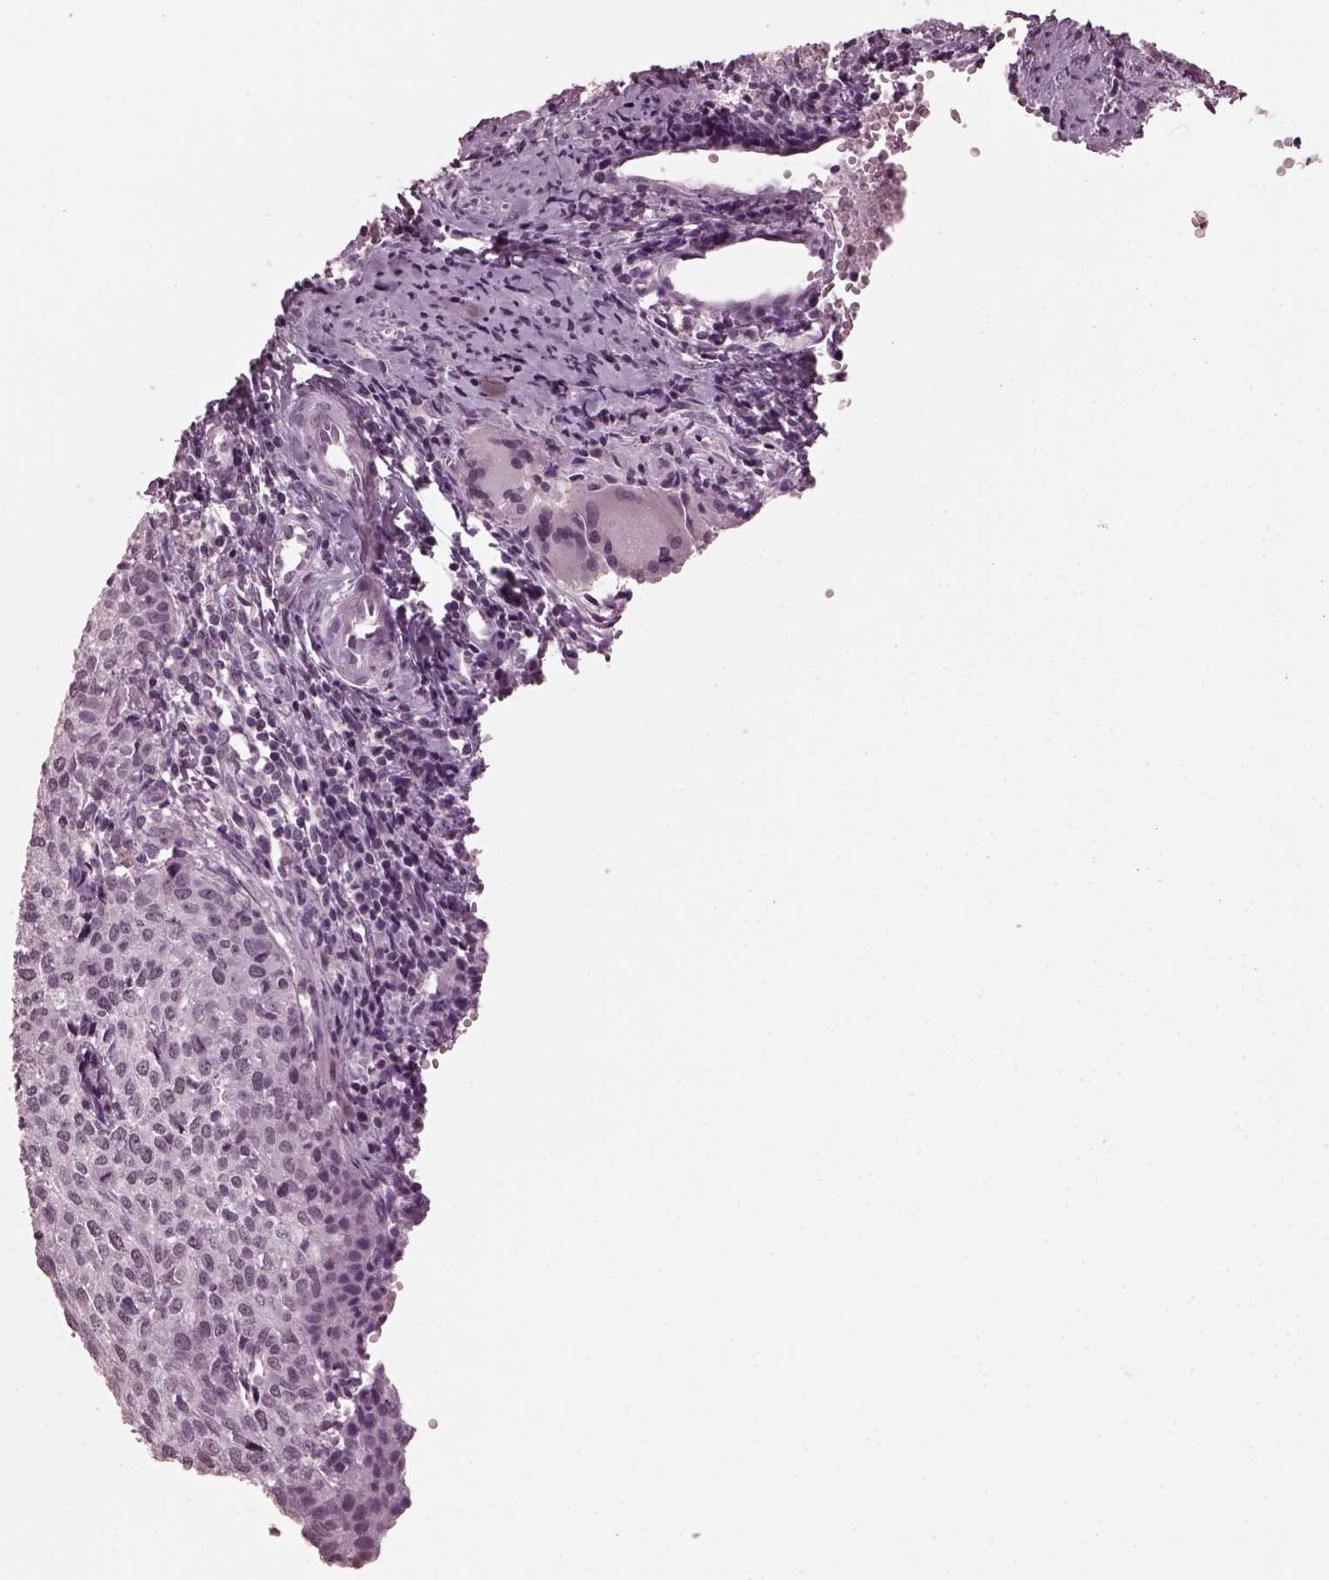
{"staining": {"intensity": "negative", "quantity": "none", "location": "none"}, "tissue": "cervical cancer", "cell_type": "Tumor cells", "image_type": "cancer", "snomed": [{"axis": "morphology", "description": "Squamous cell carcinoma, NOS"}, {"axis": "topography", "description": "Cervix"}], "caption": "Cervical cancer stained for a protein using IHC shows no positivity tumor cells.", "gene": "TSKS", "patient": {"sex": "female", "age": 38}}